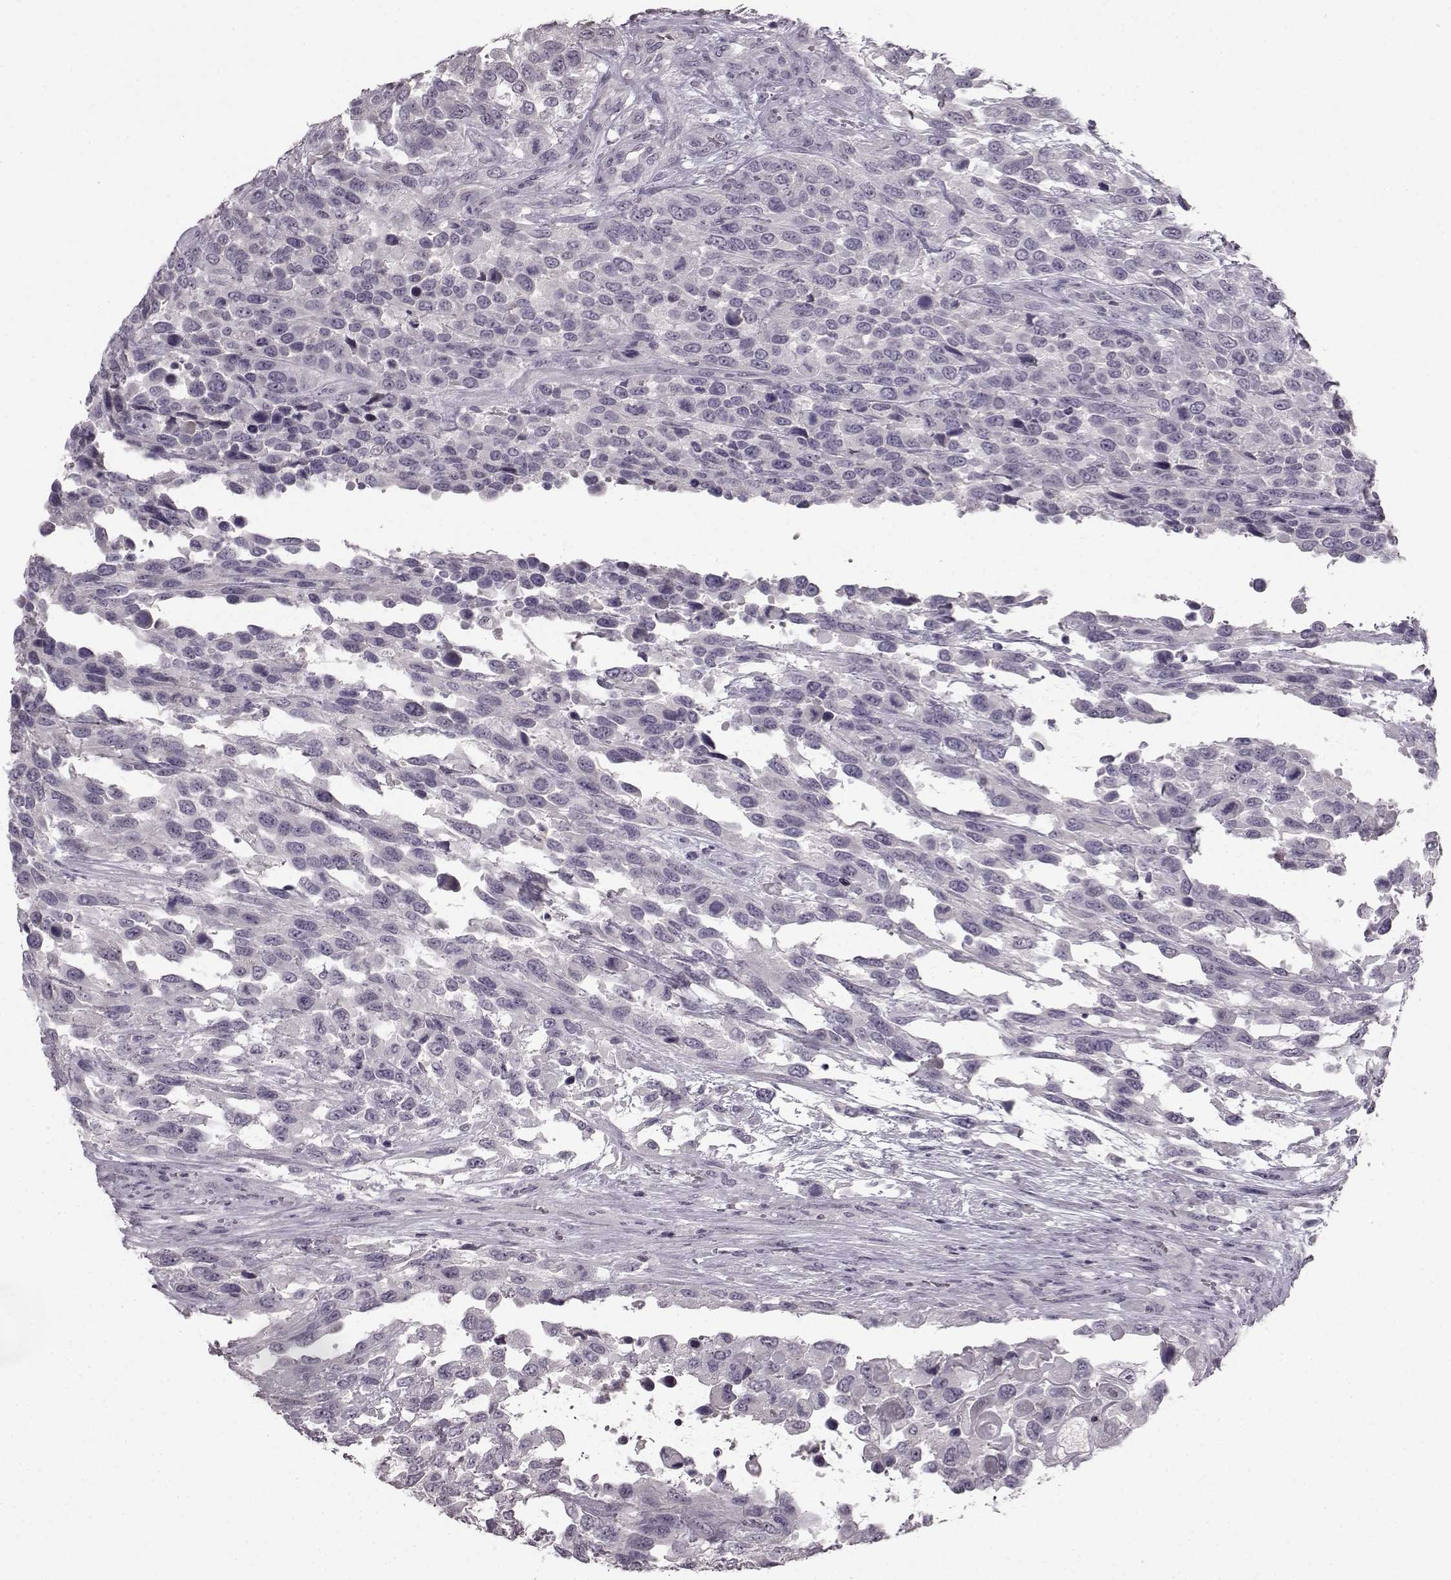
{"staining": {"intensity": "negative", "quantity": "none", "location": "none"}, "tissue": "urothelial cancer", "cell_type": "Tumor cells", "image_type": "cancer", "snomed": [{"axis": "morphology", "description": "Urothelial carcinoma, High grade"}, {"axis": "topography", "description": "Urinary bladder"}], "caption": "Immunohistochemical staining of urothelial cancer demonstrates no significant staining in tumor cells.", "gene": "LHB", "patient": {"sex": "female", "age": 70}}